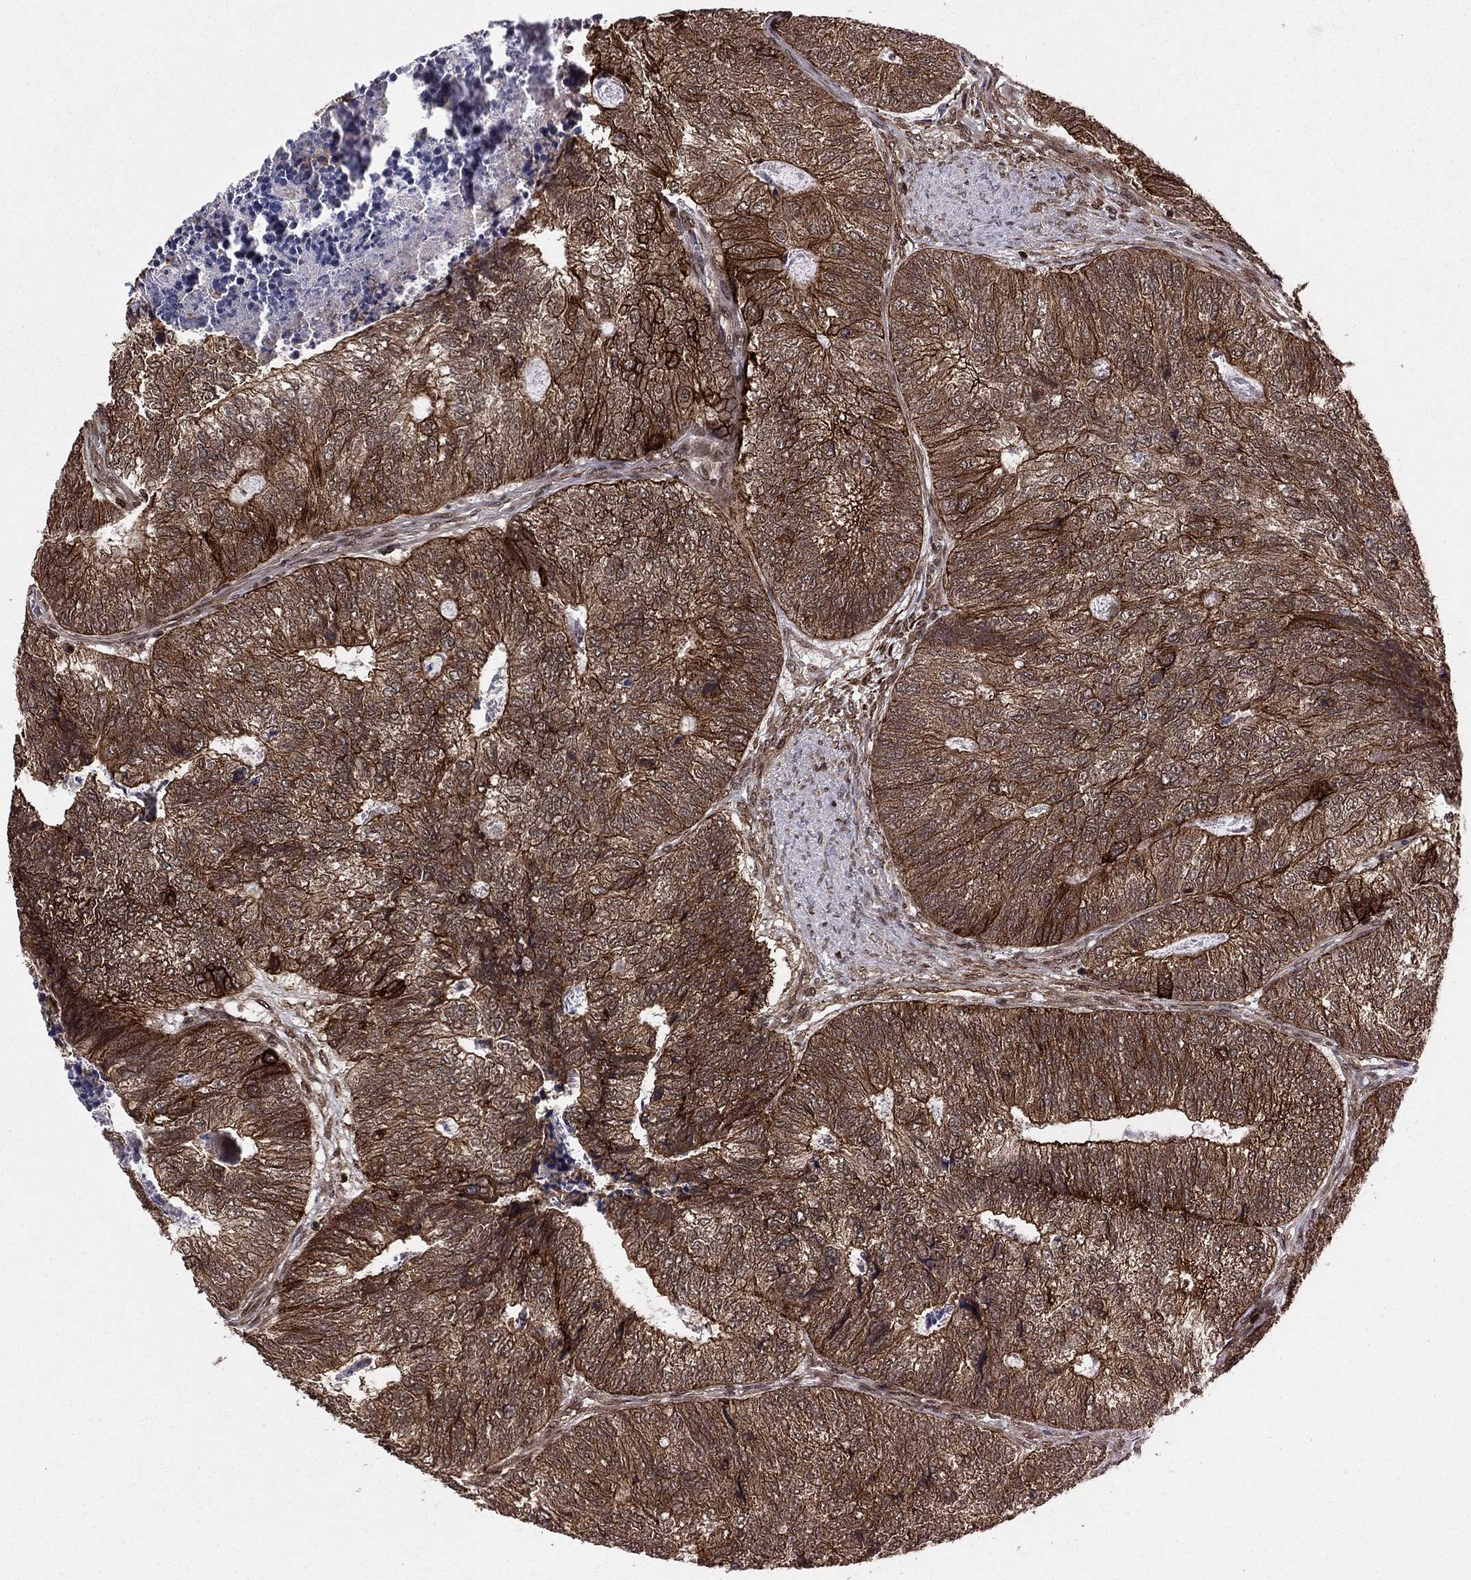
{"staining": {"intensity": "strong", "quantity": ">75%", "location": "cytoplasmic/membranous"}, "tissue": "colorectal cancer", "cell_type": "Tumor cells", "image_type": "cancer", "snomed": [{"axis": "morphology", "description": "Adenocarcinoma, NOS"}, {"axis": "topography", "description": "Colon"}], "caption": "Immunohistochemical staining of colorectal adenocarcinoma displays high levels of strong cytoplasmic/membranous expression in about >75% of tumor cells.", "gene": "SSX2IP", "patient": {"sex": "female", "age": 67}}